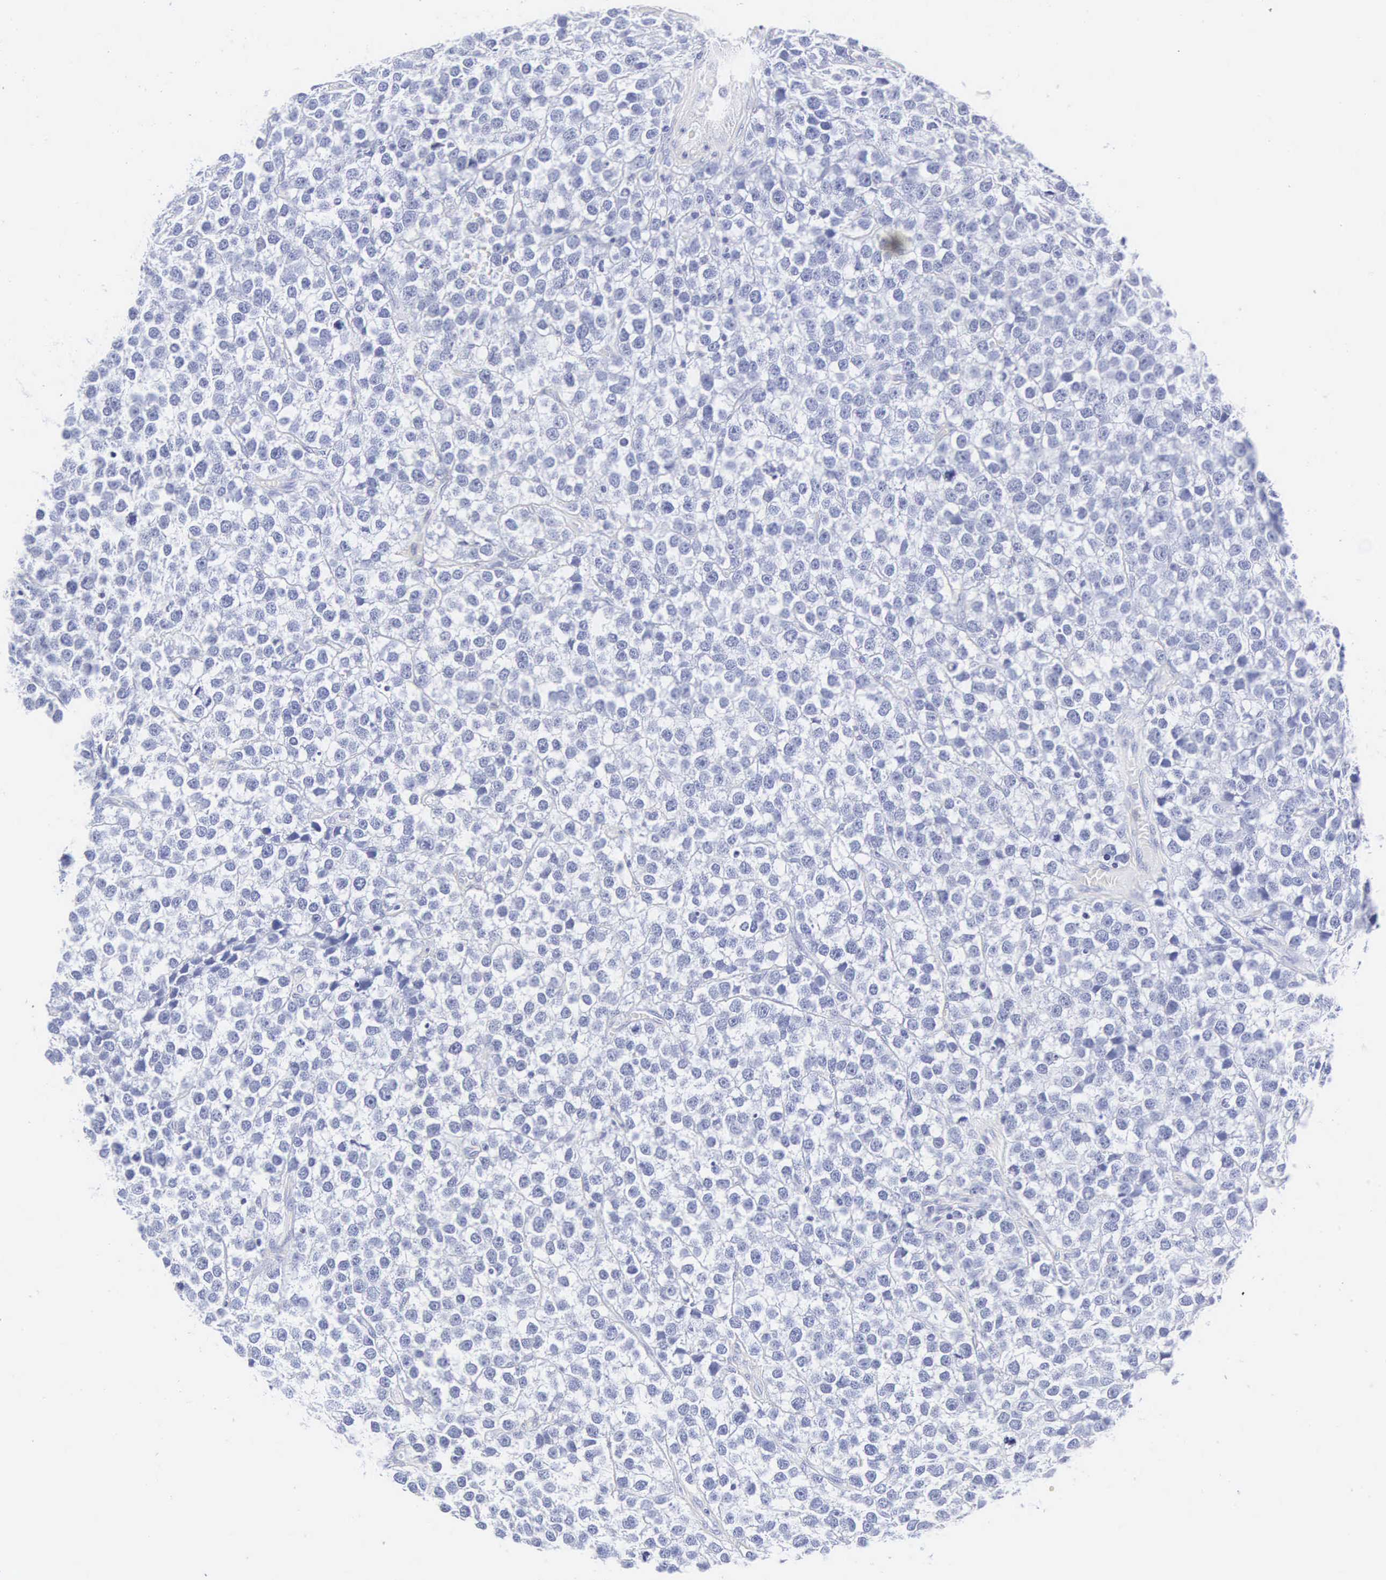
{"staining": {"intensity": "negative", "quantity": "none", "location": "none"}, "tissue": "testis cancer", "cell_type": "Tumor cells", "image_type": "cancer", "snomed": [{"axis": "morphology", "description": "Seminoma, NOS"}, {"axis": "topography", "description": "Testis"}], "caption": "This is an immunohistochemistry (IHC) histopathology image of testis cancer (seminoma). There is no positivity in tumor cells.", "gene": "INS", "patient": {"sex": "male", "age": 25}}